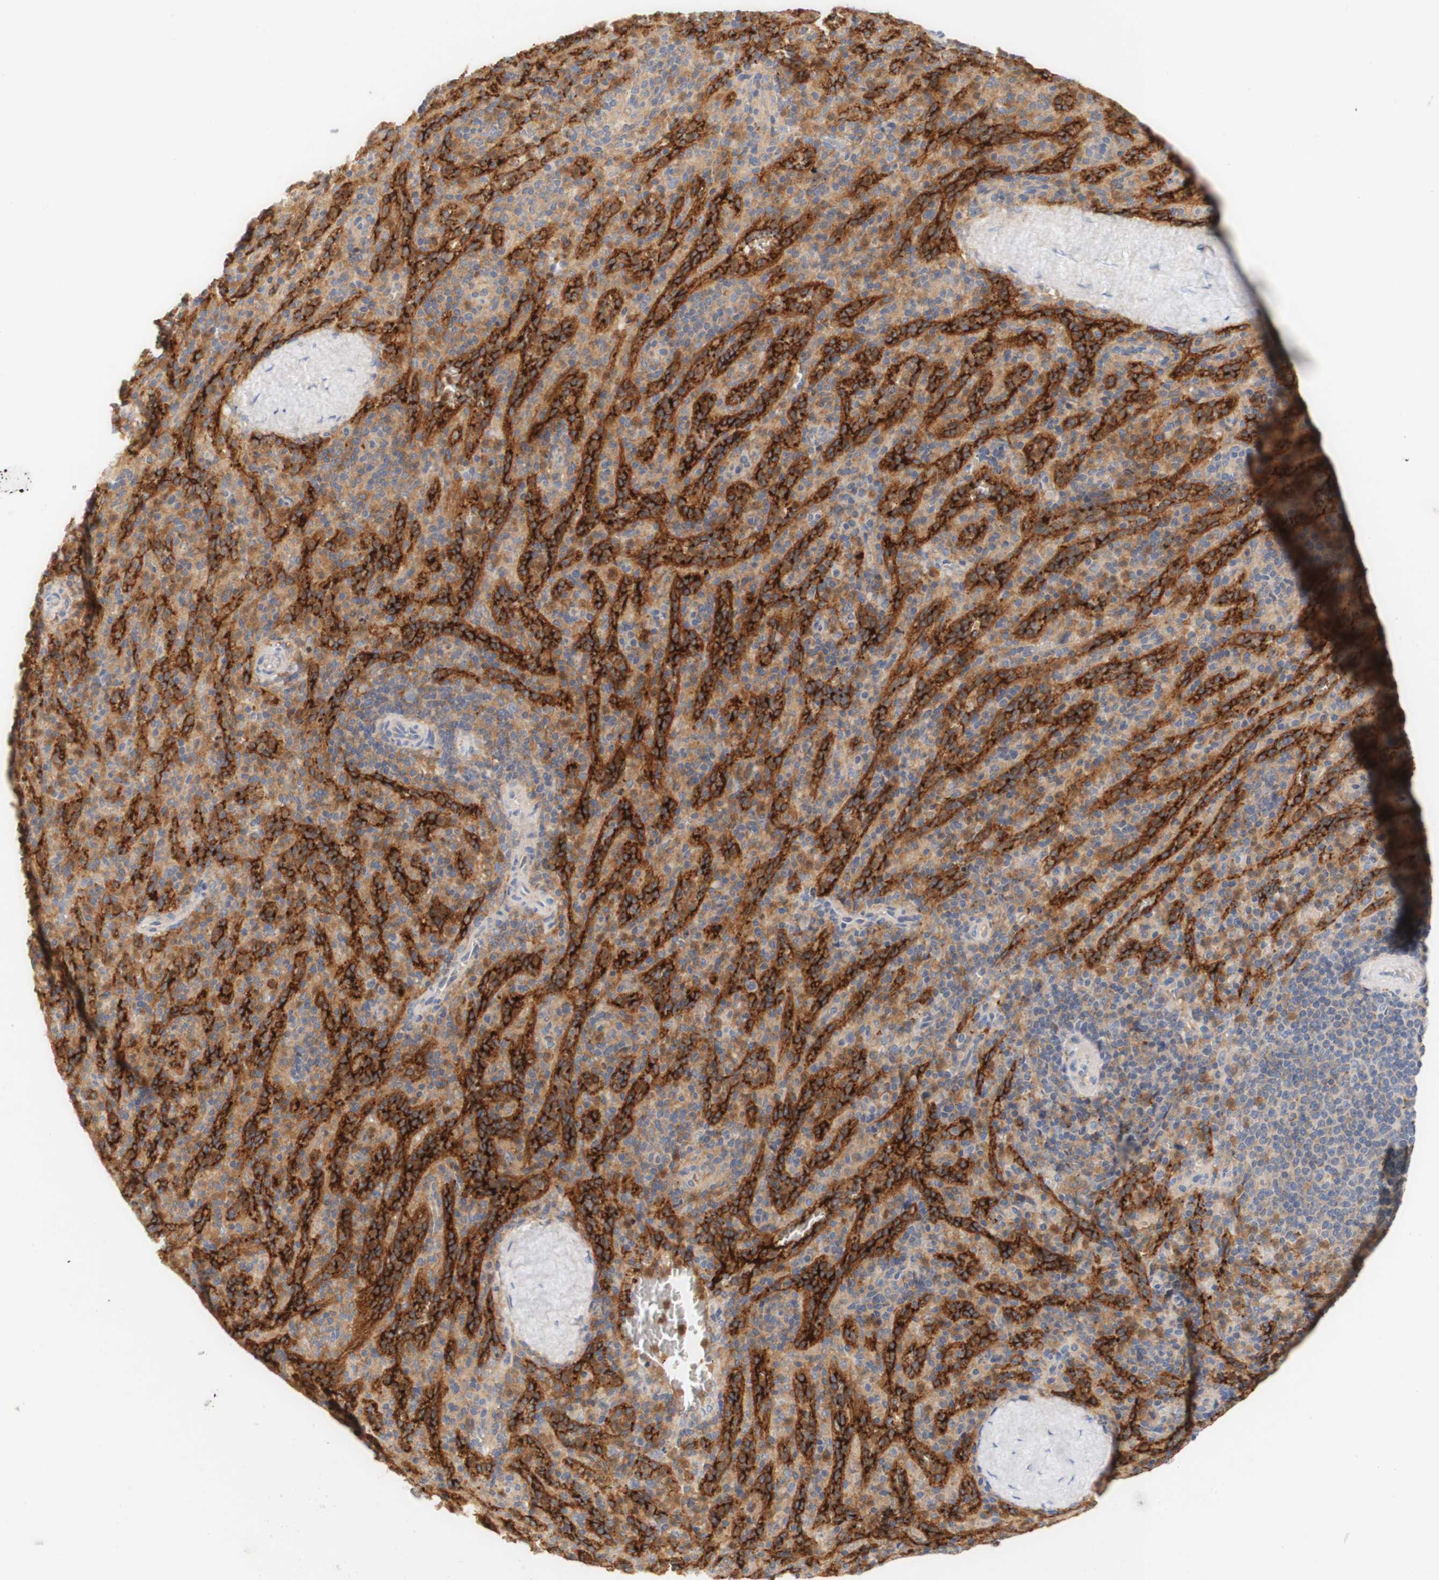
{"staining": {"intensity": "moderate", "quantity": "25%-75%", "location": "cytoplasmic/membranous"}, "tissue": "spleen", "cell_type": "Cells in red pulp", "image_type": "normal", "snomed": [{"axis": "morphology", "description": "Normal tissue, NOS"}, {"axis": "topography", "description": "Spleen"}], "caption": "A medium amount of moderate cytoplasmic/membranous positivity is appreciated in approximately 25%-75% of cells in red pulp in benign spleen.", "gene": "PCDH7", "patient": {"sex": "male", "age": 36}}